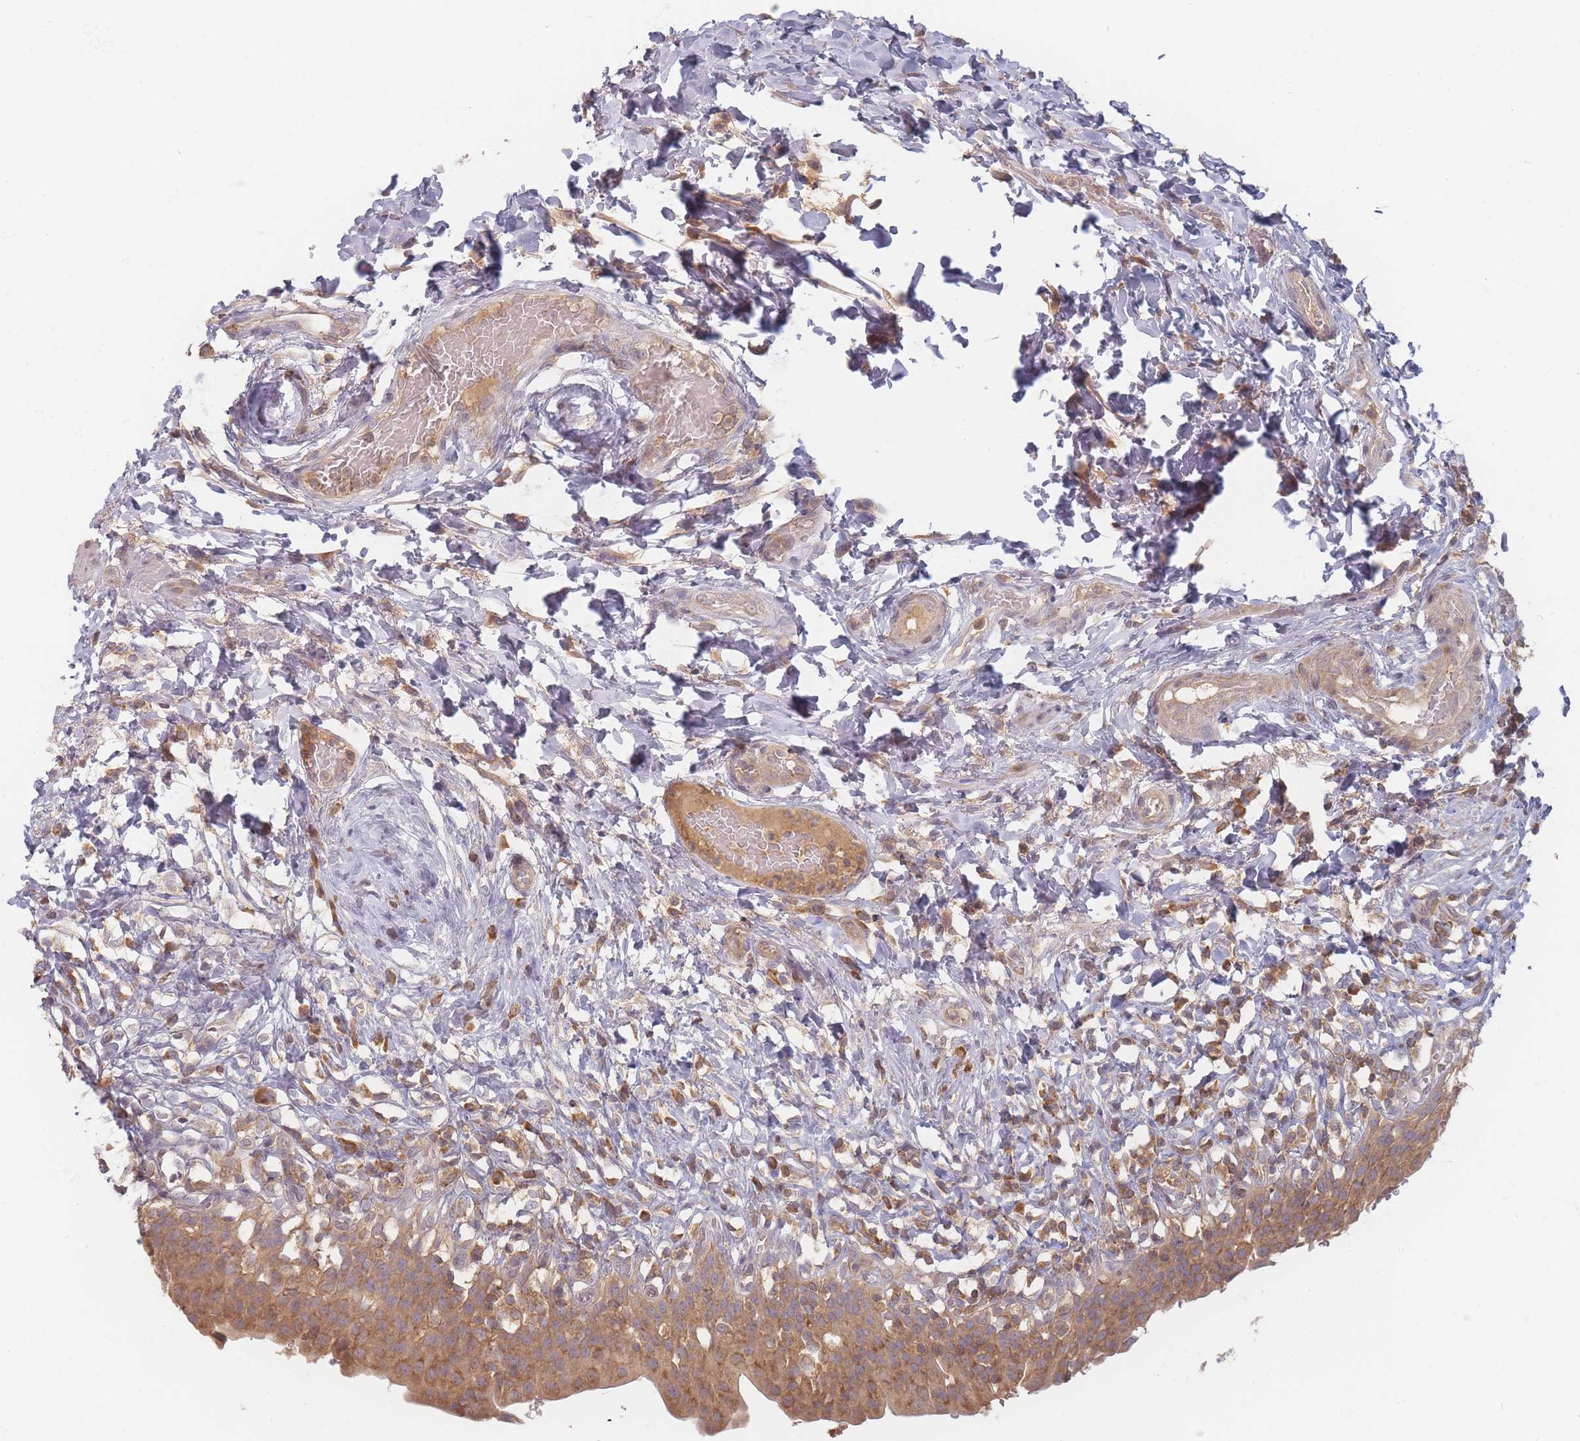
{"staining": {"intensity": "moderate", "quantity": ">75%", "location": "cytoplasmic/membranous"}, "tissue": "urinary bladder", "cell_type": "Urothelial cells", "image_type": "normal", "snomed": [{"axis": "morphology", "description": "Normal tissue, NOS"}, {"axis": "morphology", "description": "Inflammation, NOS"}, {"axis": "topography", "description": "Urinary bladder"}], "caption": "An image showing moderate cytoplasmic/membranous staining in about >75% of urothelial cells in benign urinary bladder, as visualized by brown immunohistochemical staining.", "gene": "SLC35F3", "patient": {"sex": "male", "age": 64}}